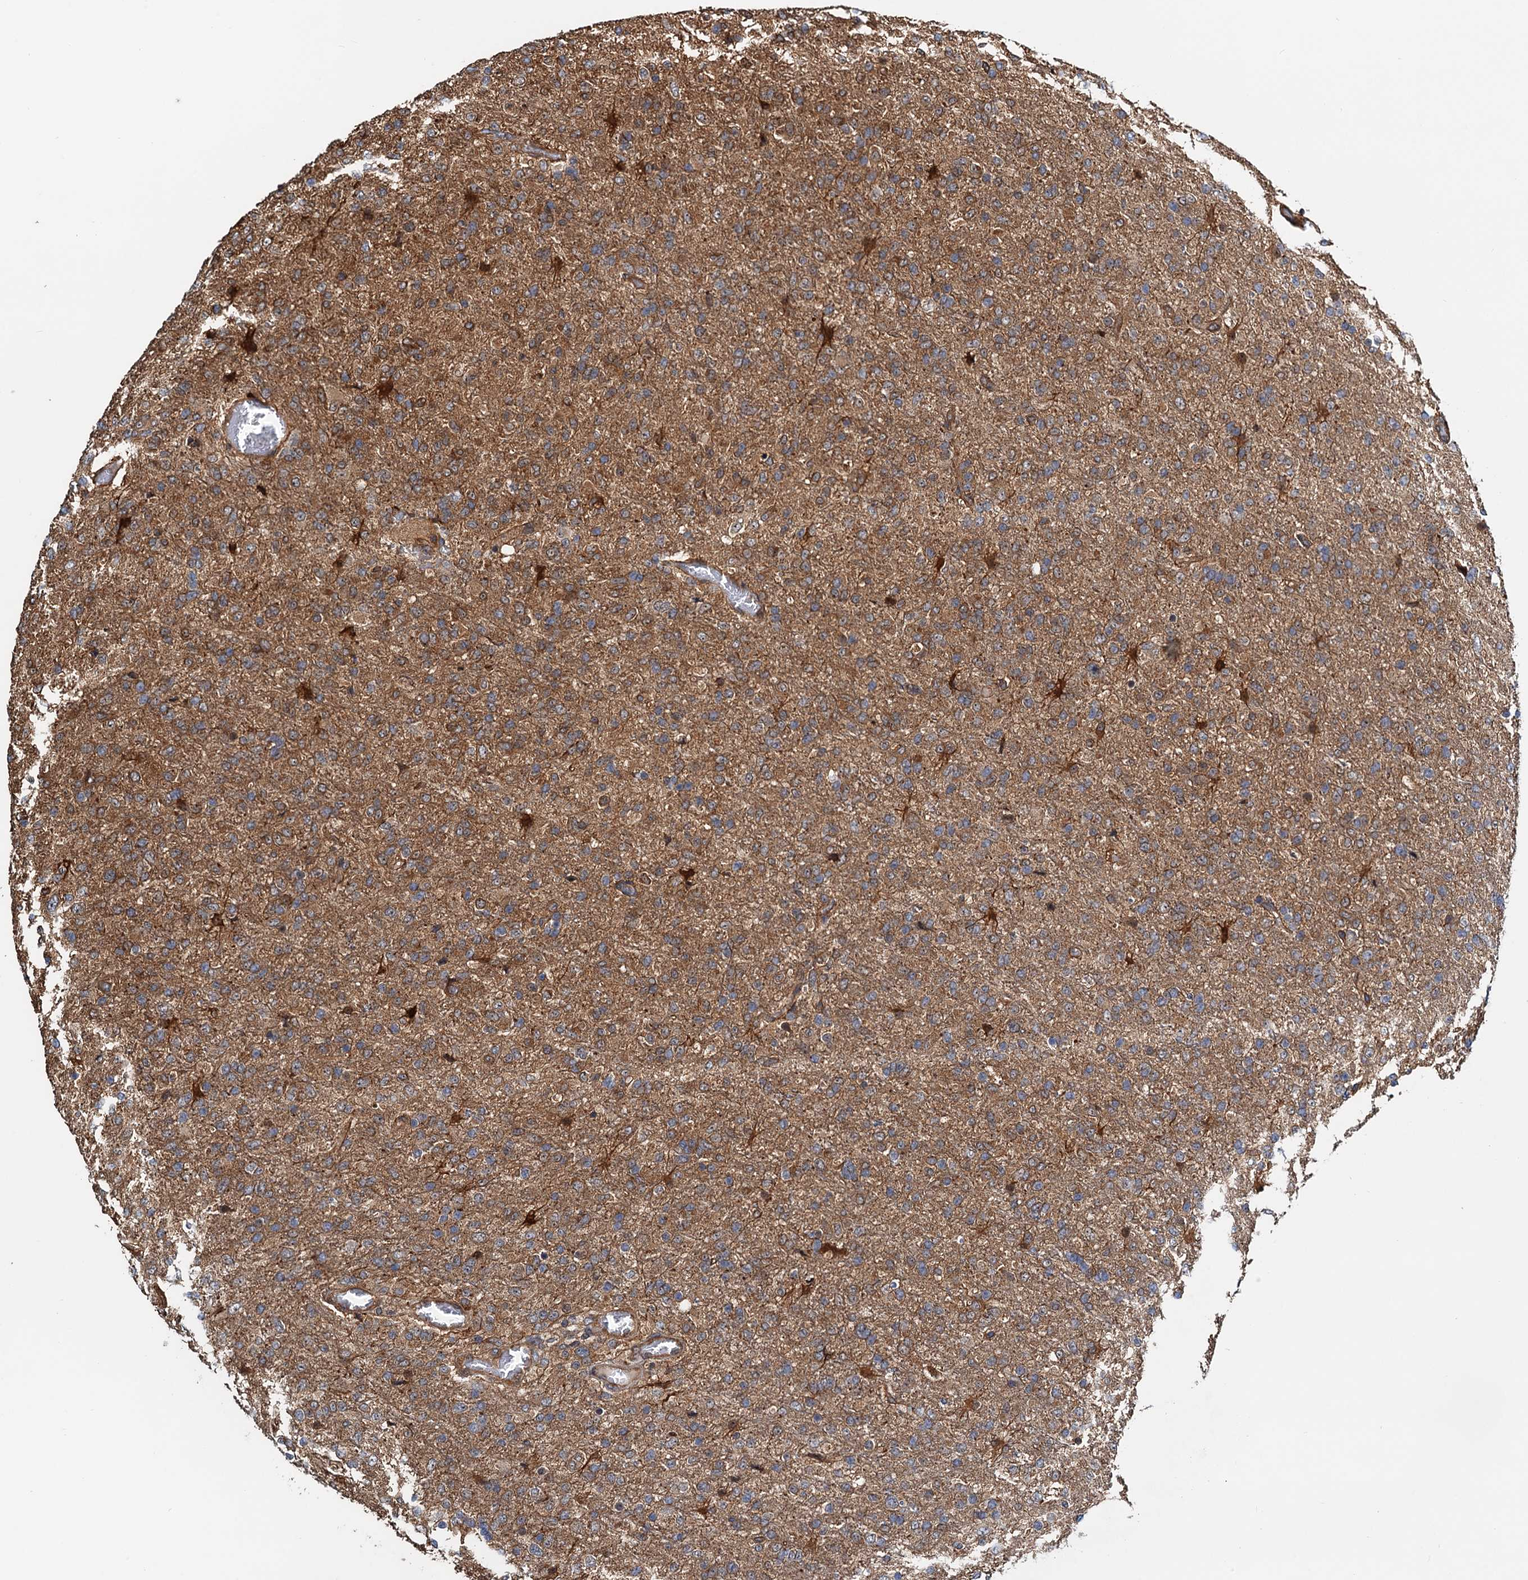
{"staining": {"intensity": "weak", "quantity": "25%-75%", "location": "cytoplasmic/membranous"}, "tissue": "glioma", "cell_type": "Tumor cells", "image_type": "cancer", "snomed": [{"axis": "morphology", "description": "Glioma, malignant, High grade"}, {"axis": "topography", "description": "Brain"}], "caption": "Glioma tissue displays weak cytoplasmic/membranous positivity in about 25%-75% of tumor cells The staining was performed using DAB (3,3'-diaminobenzidine), with brown indicating positive protein expression. Nuclei are stained blue with hematoxylin.", "gene": "USP6NL", "patient": {"sex": "female", "age": 74}}